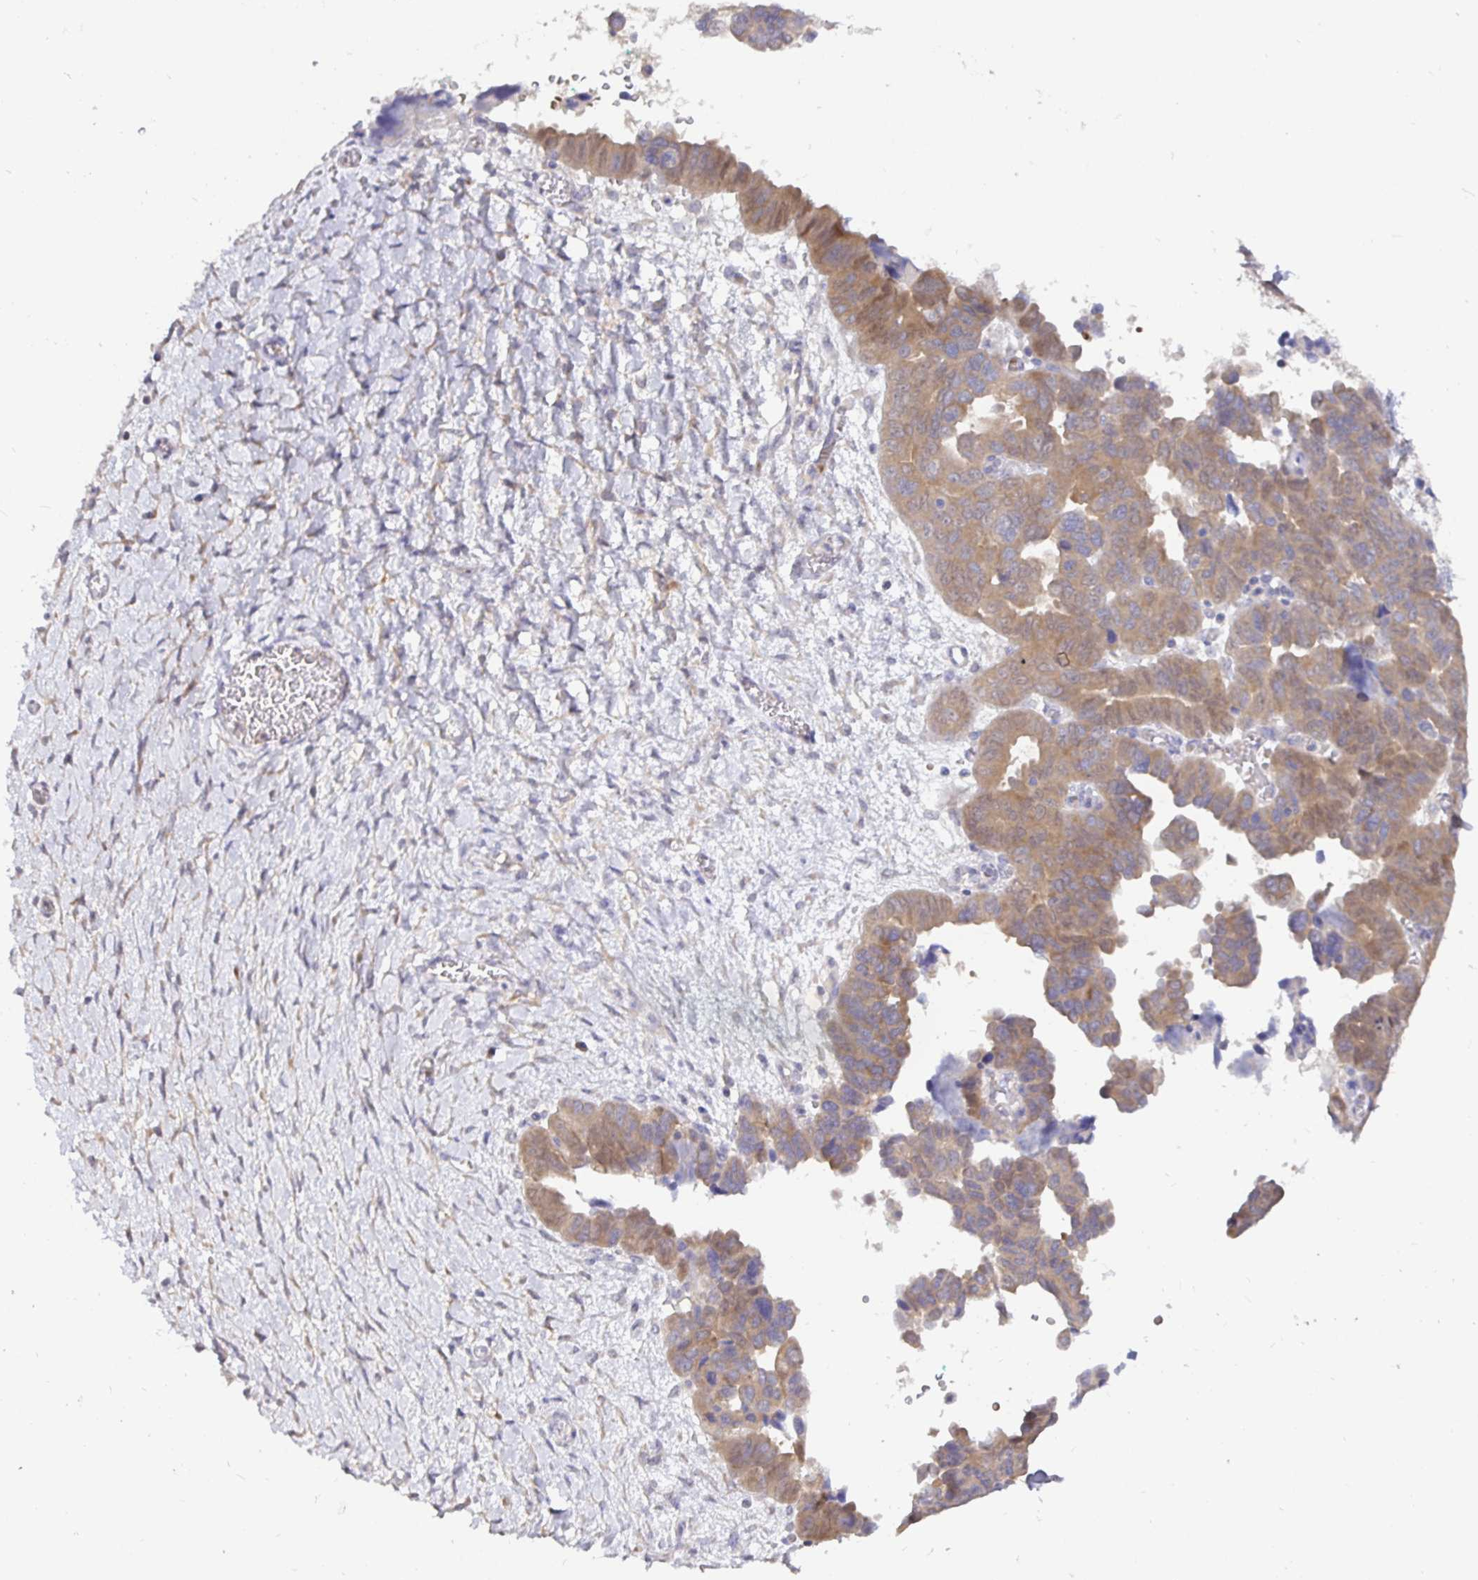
{"staining": {"intensity": "moderate", "quantity": ">75%", "location": "cytoplasmic/membranous"}, "tissue": "ovarian cancer", "cell_type": "Tumor cells", "image_type": "cancer", "snomed": [{"axis": "morphology", "description": "Cystadenocarcinoma, serous, NOS"}, {"axis": "topography", "description": "Ovary"}], "caption": "A brown stain highlights moderate cytoplasmic/membranous positivity of a protein in human ovarian cancer tumor cells.", "gene": "KIF21A", "patient": {"sex": "female", "age": 64}}